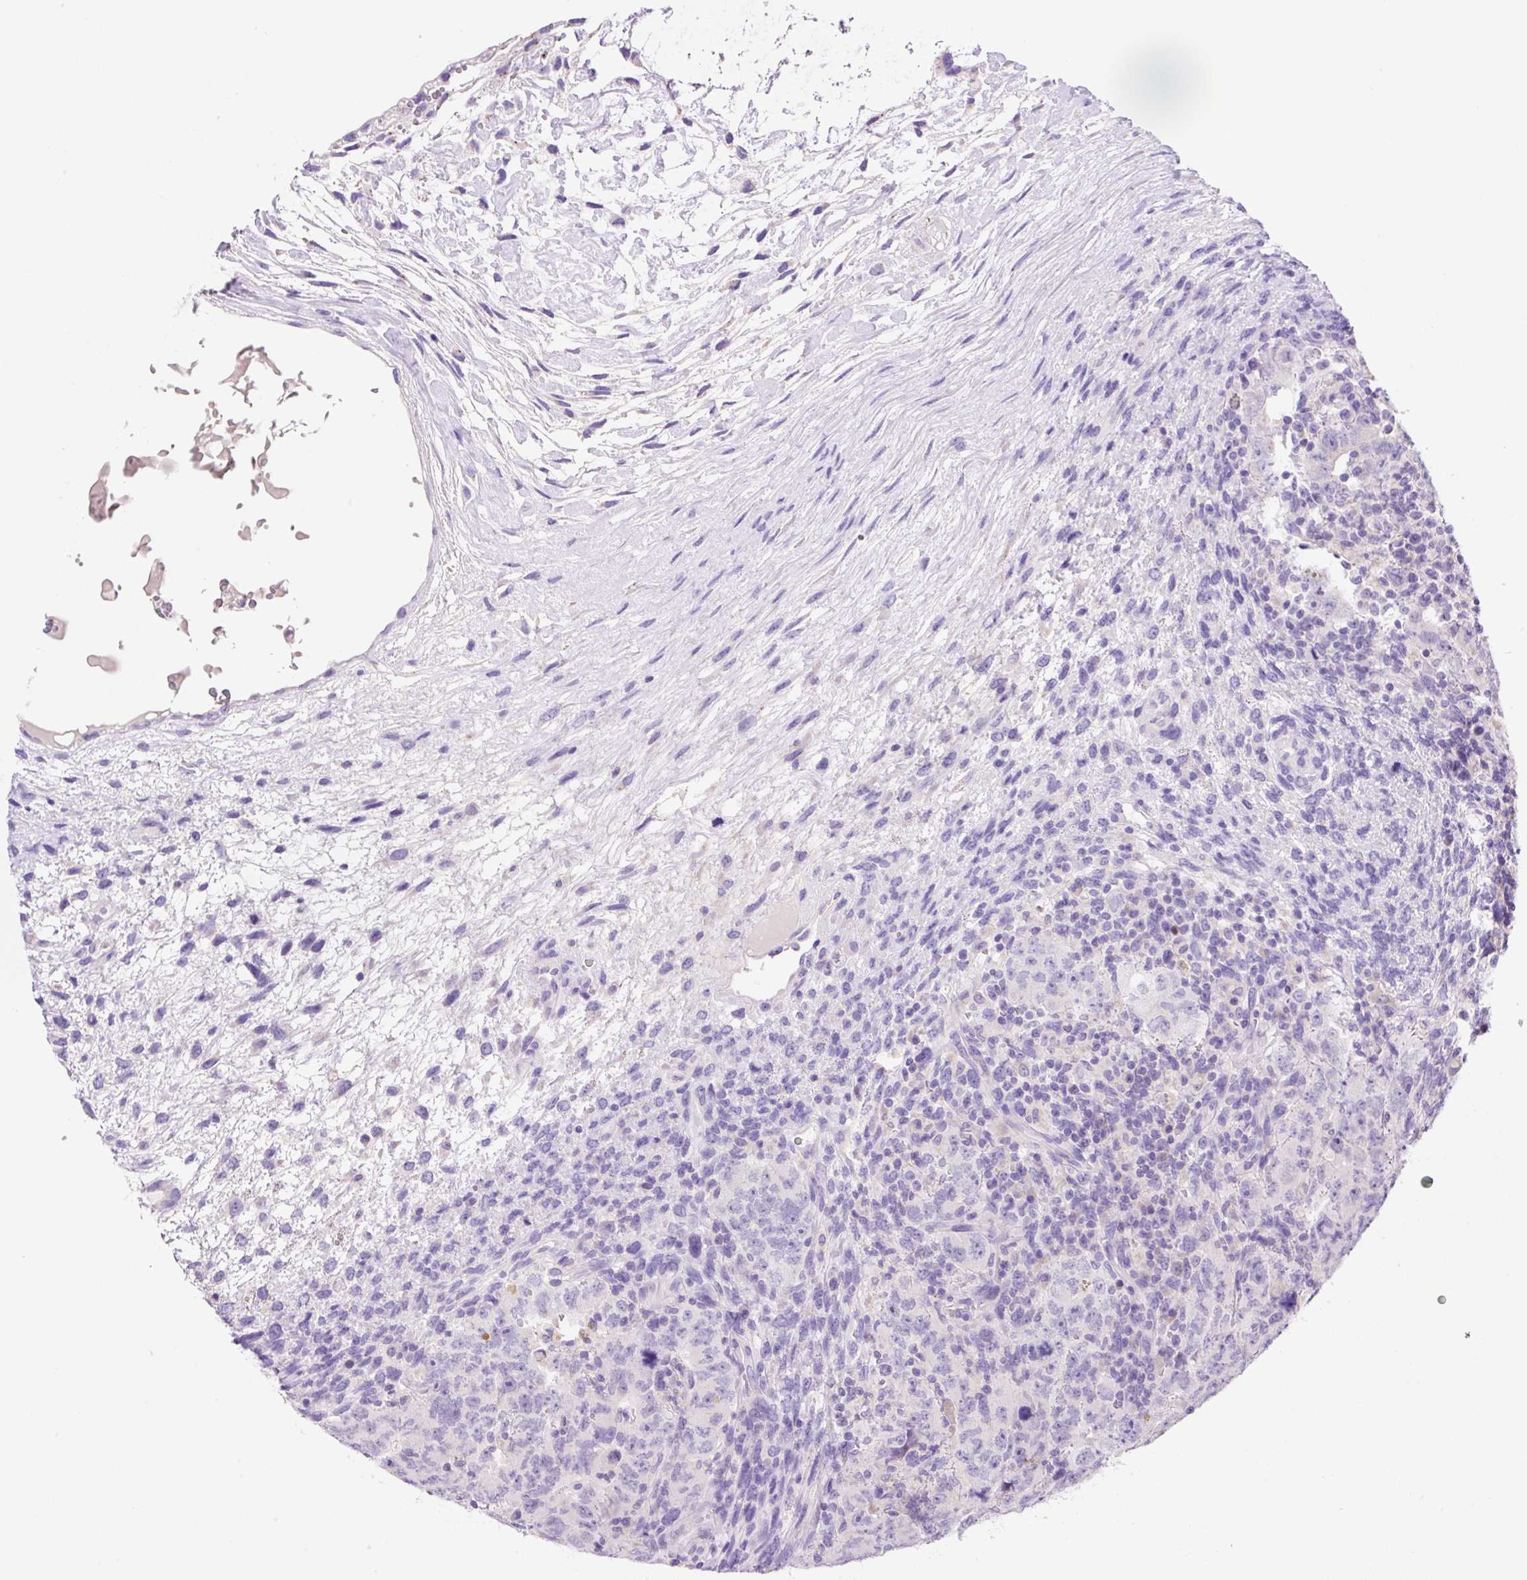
{"staining": {"intensity": "negative", "quantity": "none", "location": "none"}, "tissue": "testis cancer", "cell_type": "Tumor cells", "image_type": "cancer", "snomed": [{"axis": "morphology", "description": "Carcinoma, Embryonal, NOS"}, {"axis": "topography", "description": "Testis"}], "caption": "Human testis cancer stained for a protein using immunohistochemistry (IHC) displays no staining in tumor cells.", "gene": "NDST3", "patient": {"sex": "male", "age": 24}}